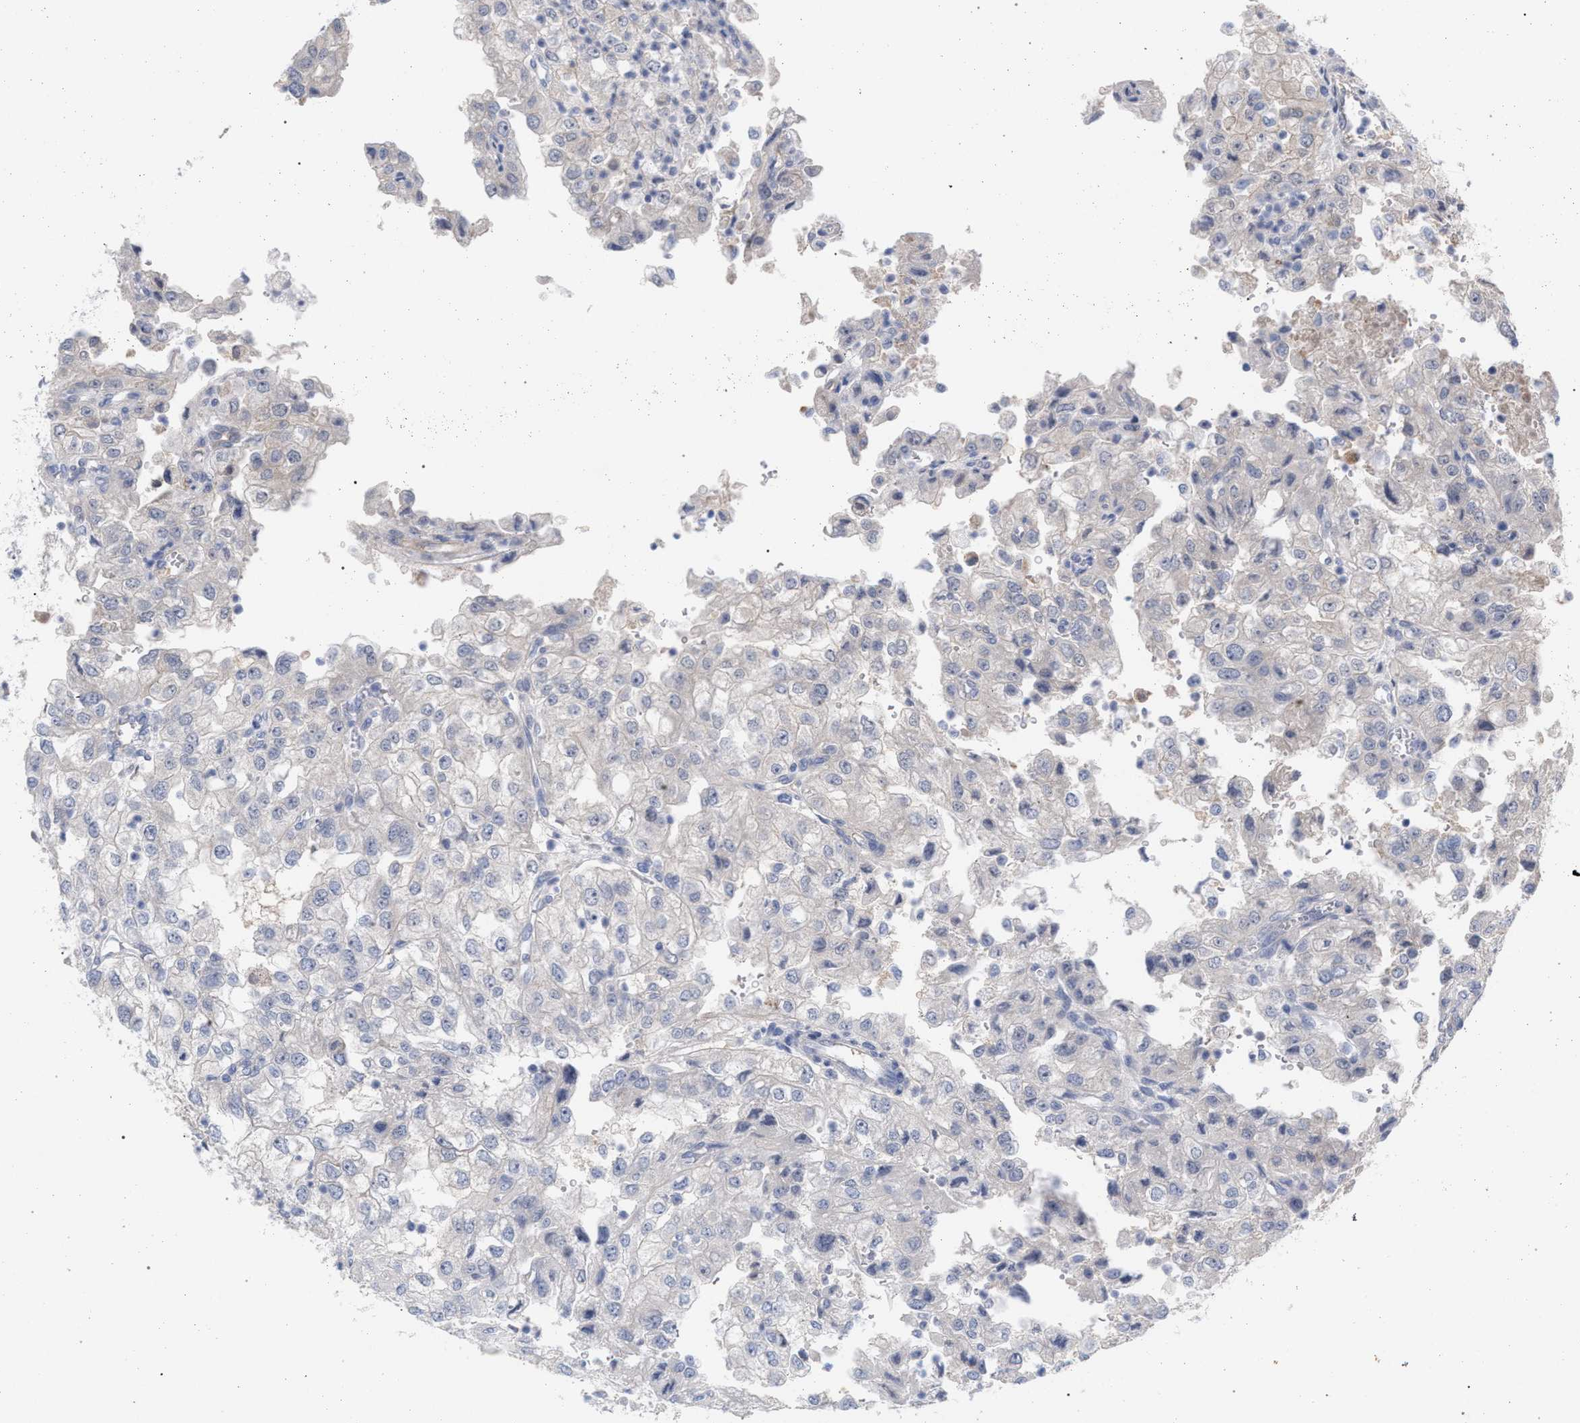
{"staining": {"intensity": "negative", "quantity": "none", "location": "none"}, "tissue": "renal cancer", "cell_type": "Tumor cells", "image_type": "cancer", "snomed": [{"axis": "morphology", "description": "Adenocarcinoma, NOS"}, {"axis": "topography", "description": "Kidney"}], "caption": "This is an IHC photomicrograph of human adenocarcinoma (renal). There is no positivity in tumor cells.", "gene": "FHOD3", "patient": {"sex": "female", "age": 54}}